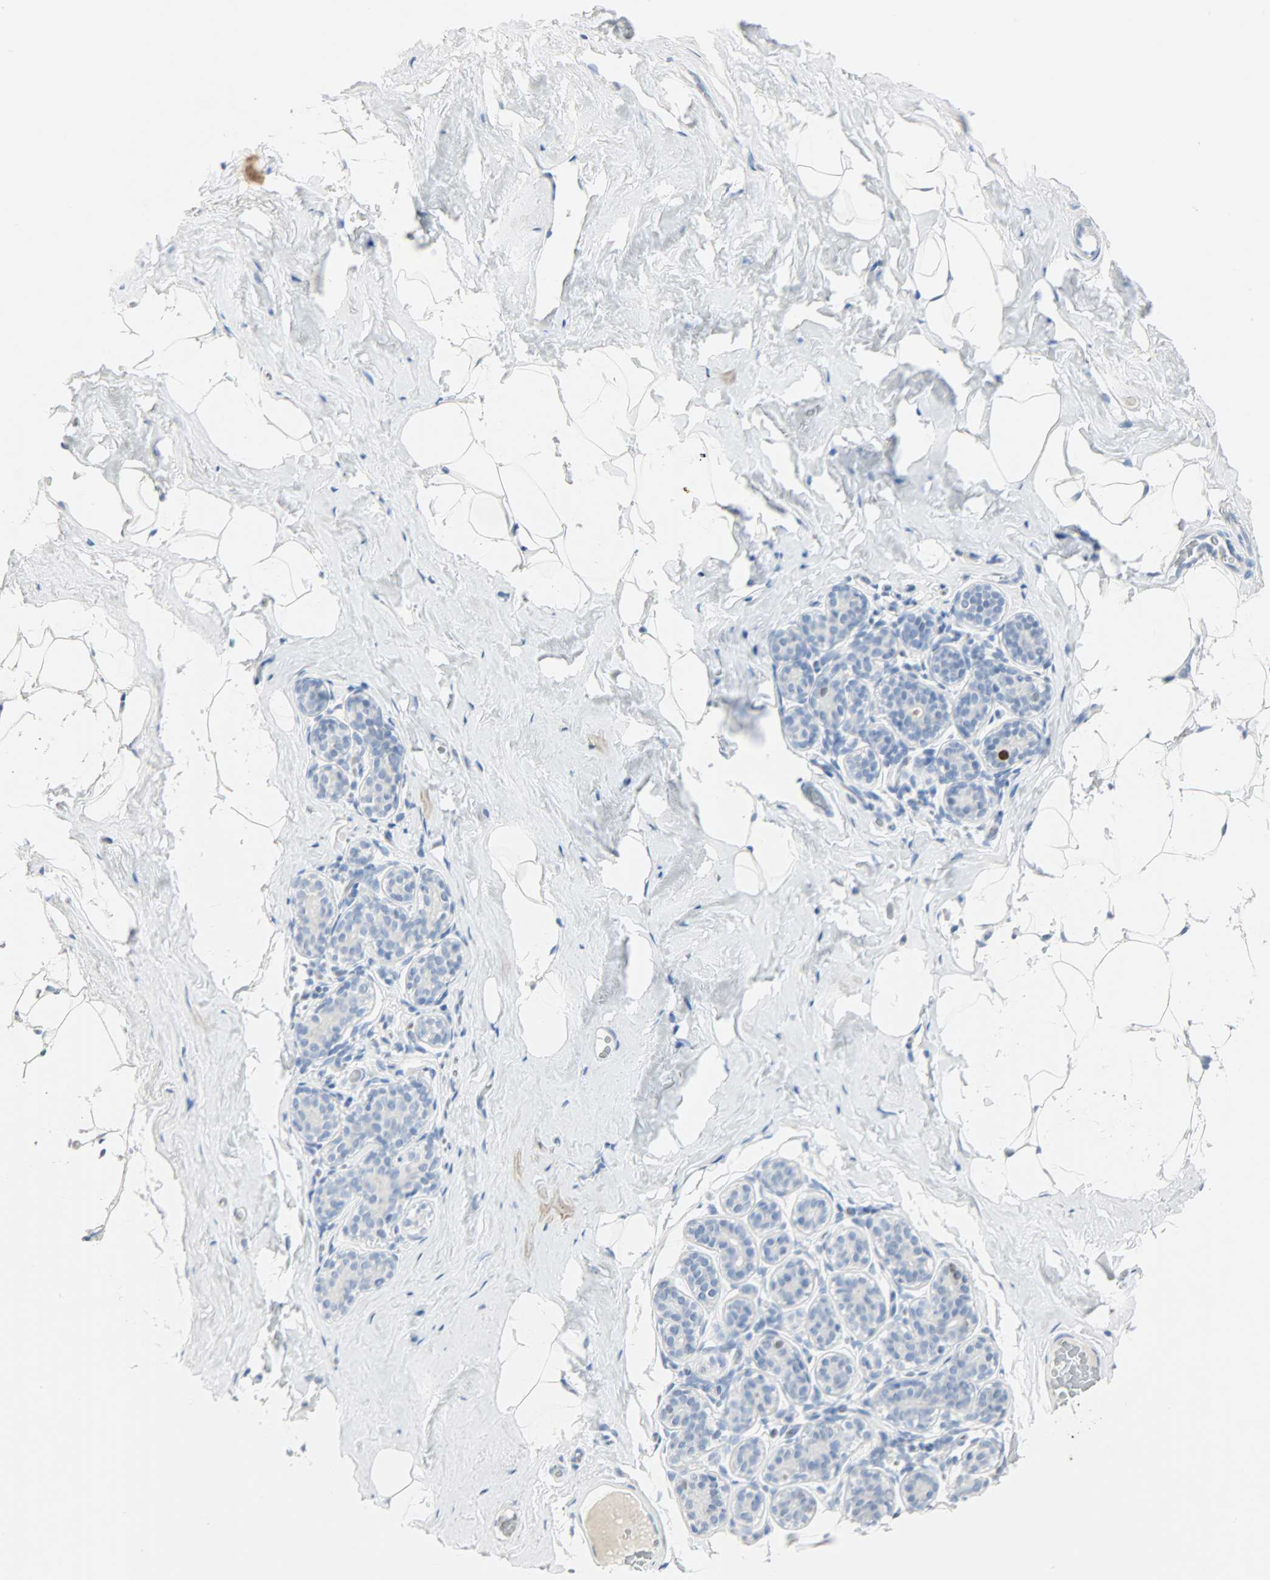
{"staining": {"intensity": "negative", "quantity": "none", "location": "none"}, "tissue": "breast", "cell_type": "Adipocytes", "image_type": "normal", "snomed": [{"axis": "morphology", "description": "Normal tissue, NOS"}, {"axis": "topography", "description": "Breast"}, {"axis": "topography", "description": "Soft tissue"}], "caption": "DAB (3,3'-diaminobenzidine) immunohistochemical staining of benign breast demonstrates no significant staining in adipocytes.", "gene": "HELLS", "patient": {"sex": "female", "age": 75}}